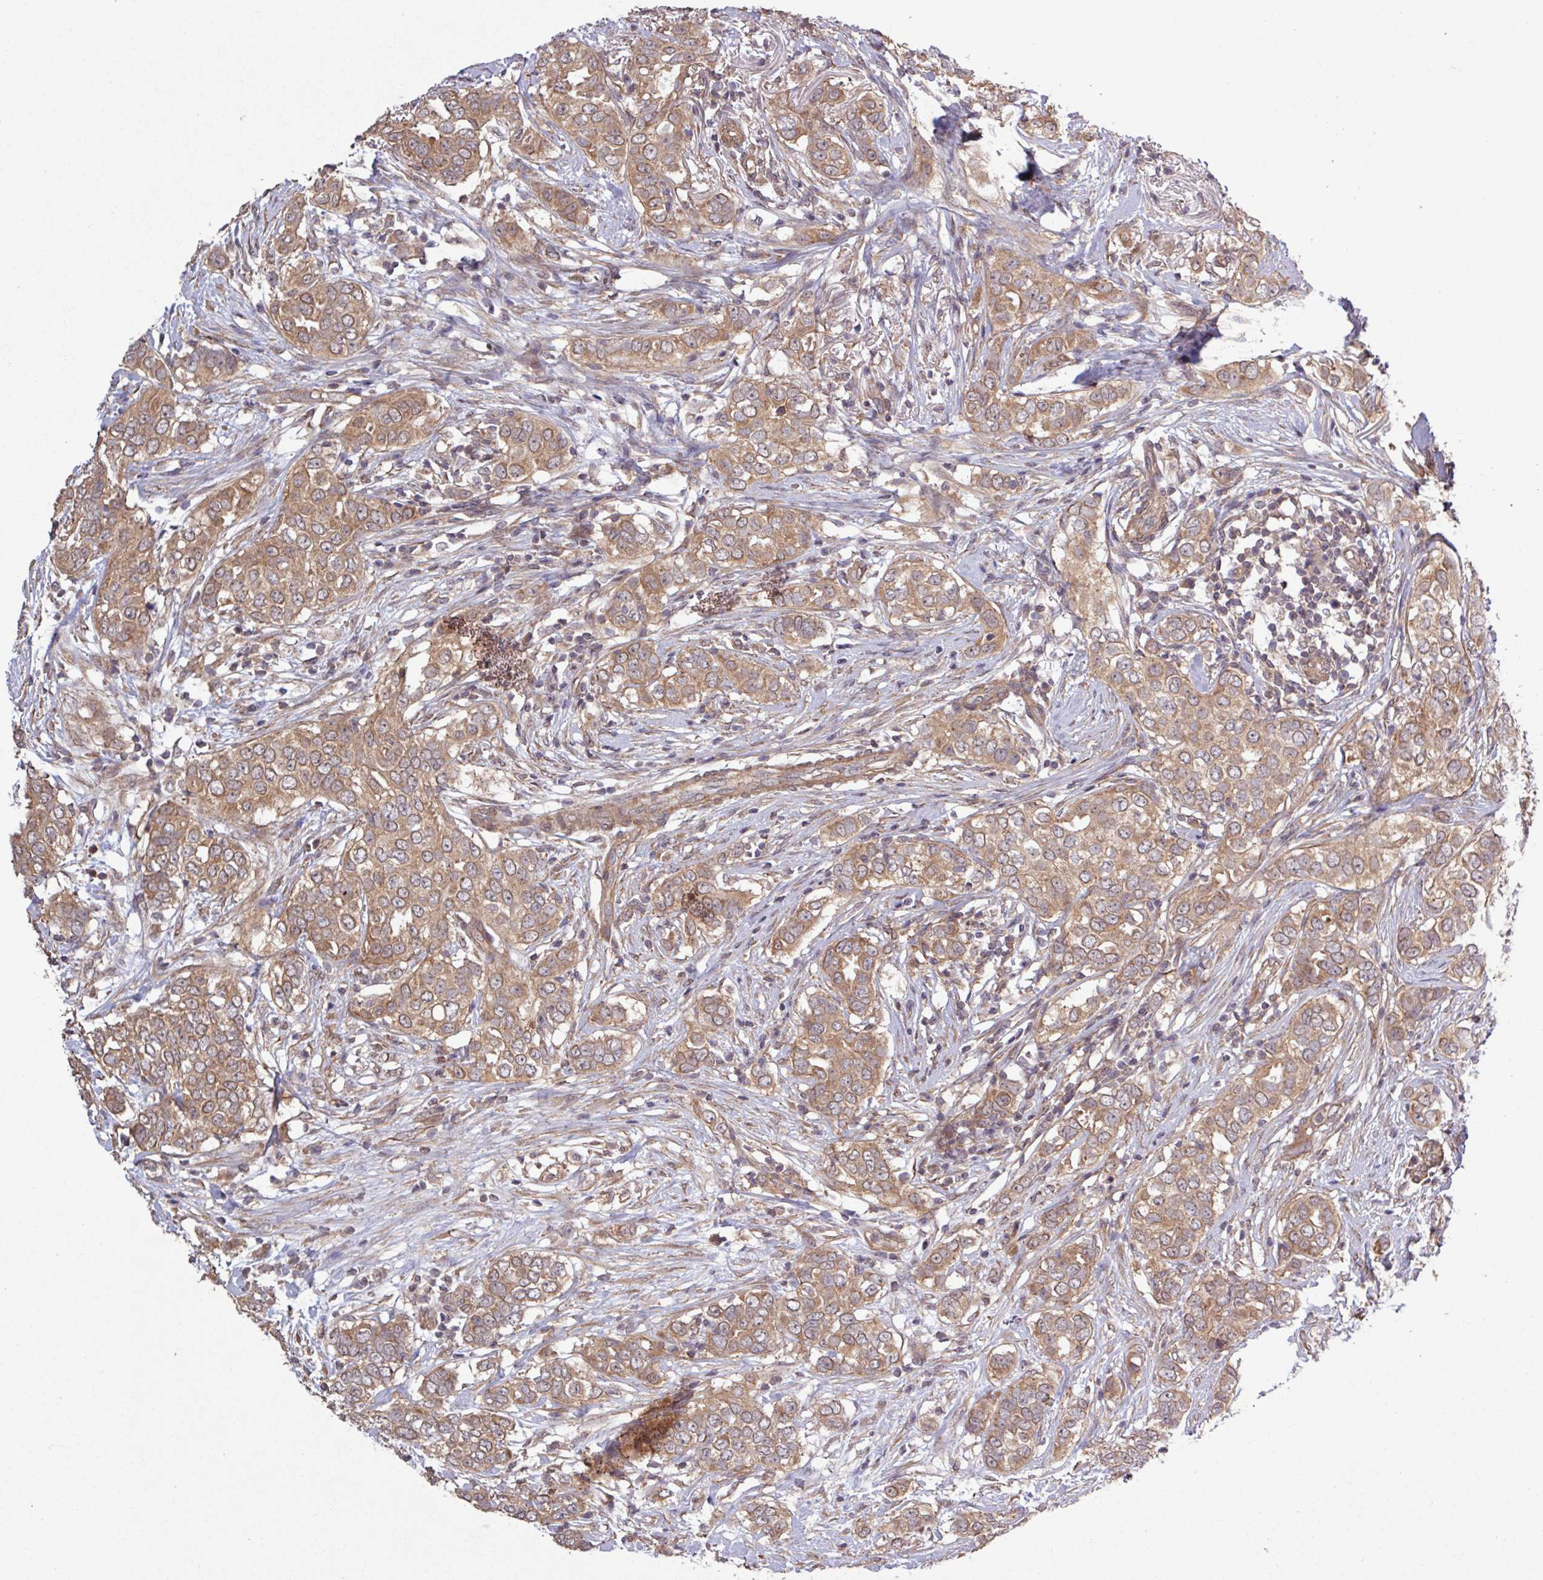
{"staining": {"intensity": "moderate", "quantity": ">75%", "location": "cytoplasmic/membranous"}, "tissue": "breast cancer", "cell_type": "Tumor cells", "image_type": "cancer", "snomed": [{"axis": "morphology", "description": "Lobular carcinoma"}, {"axis": "topography", "description": "Breast"}], "caption": "IHC of breast cancer reveals medium levels of moderate cytoplasmic/membranous staining in about >75% of tumor cells.", "gene": "TRABD2A", "patient": {"sex": "female", "age": 51}}